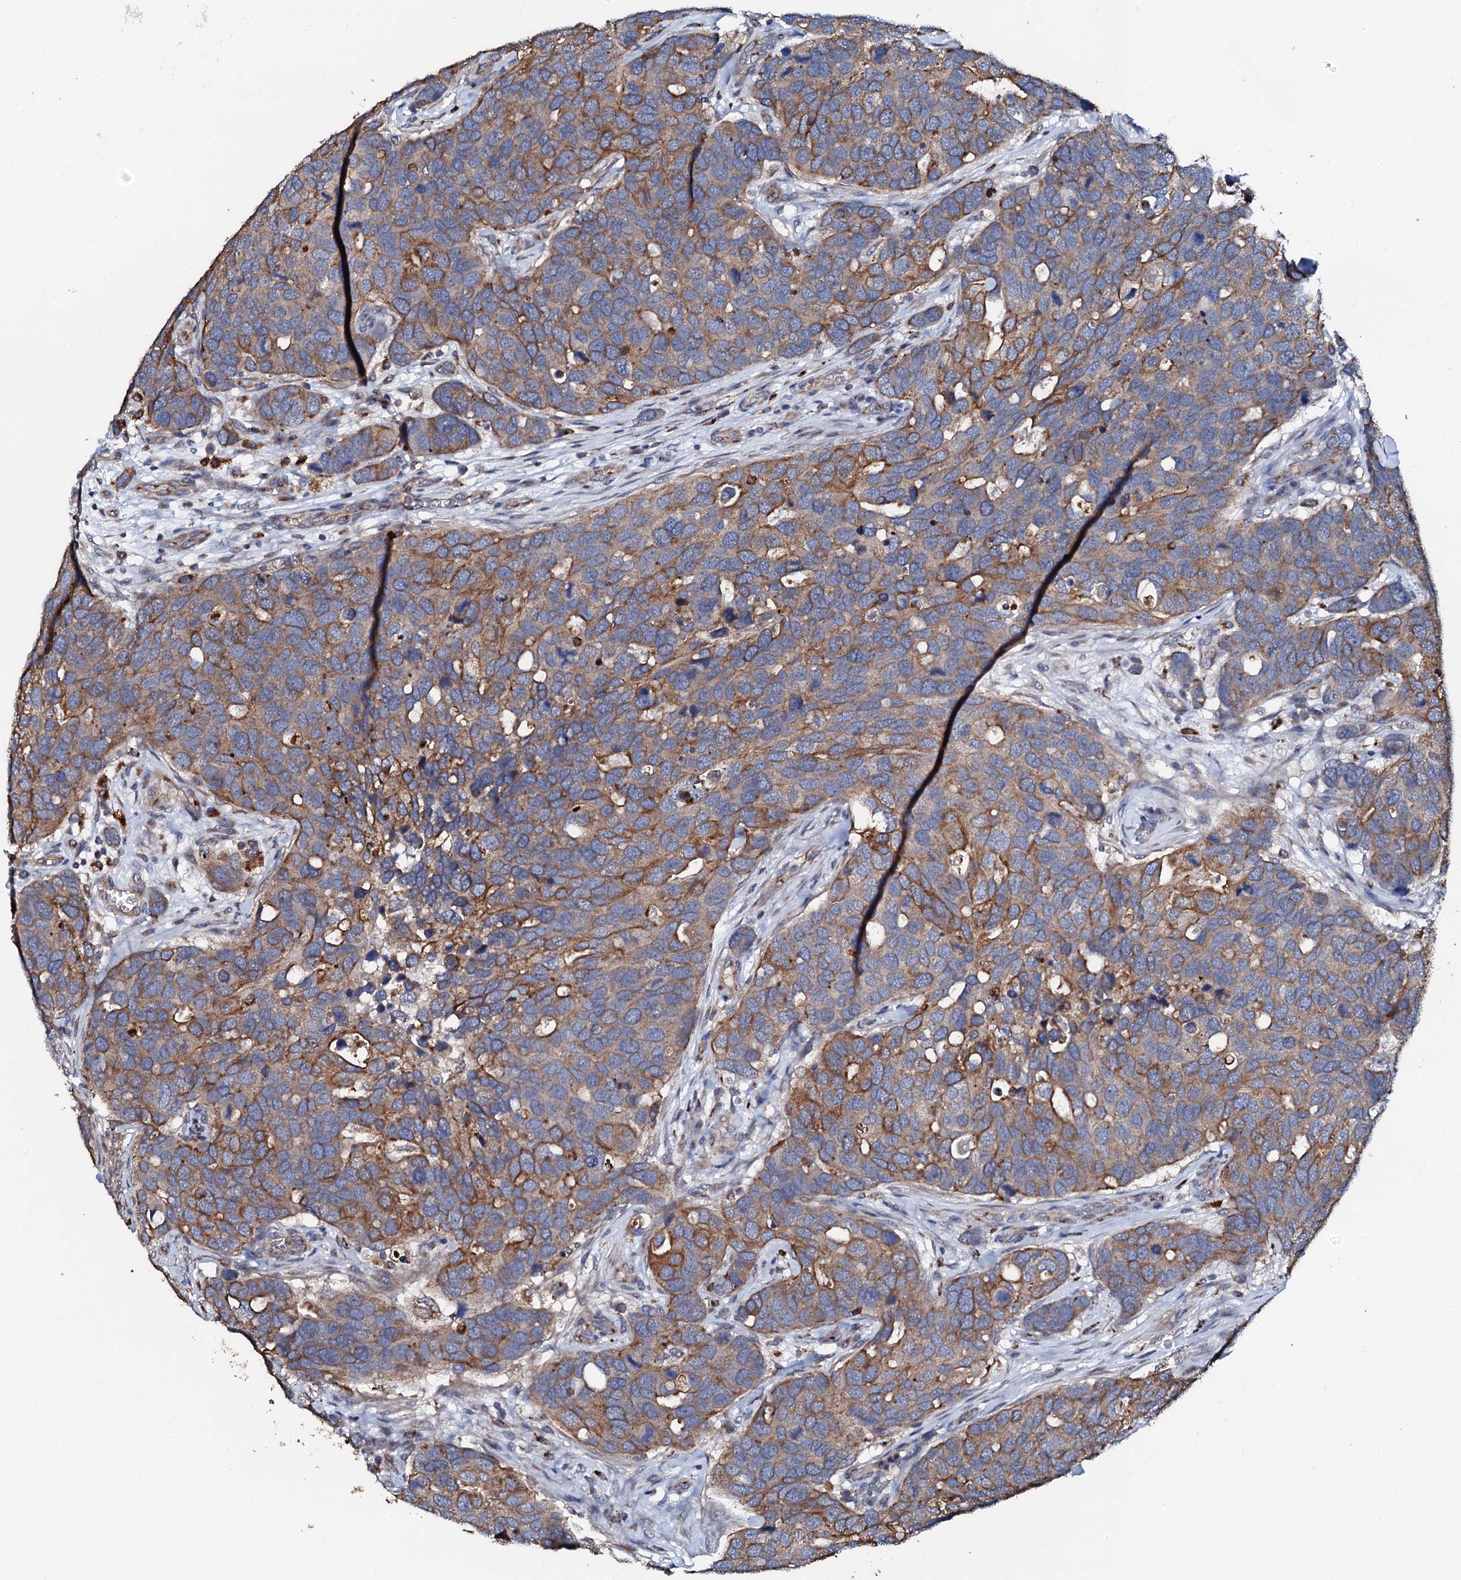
{"staining": {"intensity": "moderate", "quantity": "25%-75%", "location": "cytoplasmic/membranous"}, "tissue": "breast cancer", "cell_type": "Tumor cells", "image_type": "cancer", "snomed": [{"axis": "morphology", "description": "Duct carcinoma"}, {"axis": "topography", "description": "Breast"}], "caption": "A photomicrograph showing moderate cytoplasmic/membranous expression in about 25%-75% of tumor cells in breast infiltrating ductal carcinoma, as visualized by brown immunohistochemical staining.", "gene": "GLCE", "patient": {"sex": "female", "age": 83}}